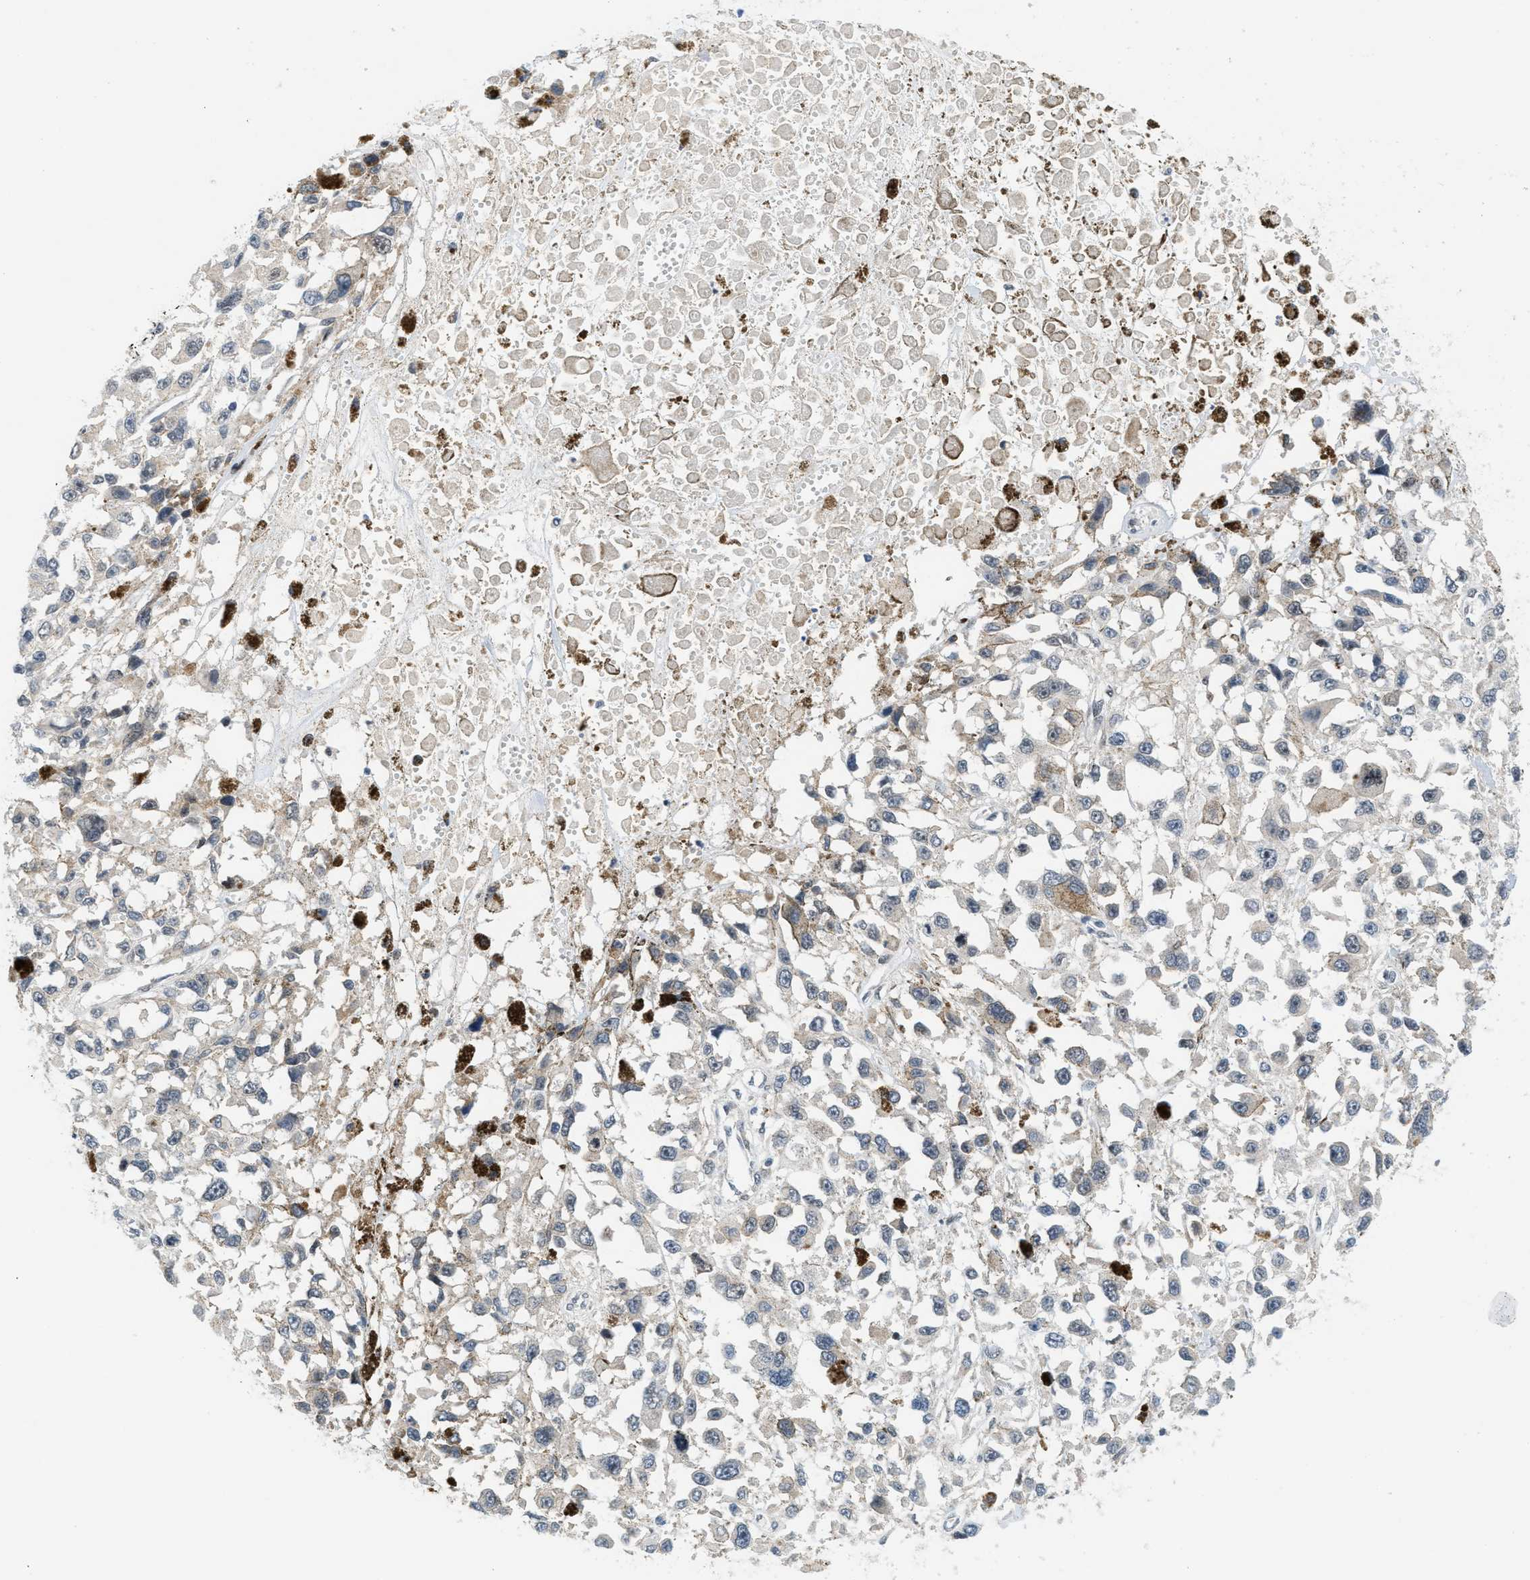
{"staining": {"intensity": "negative", "quantity": "none", "location": "none"}, "tissue": "melanoma", "cell_type": "Tumor cells", "image_type": "cancer", "snomed": [{"axis": "morphology", "description": "Malignant melanoma, Metastatic site"}, {"axis": "topography", "description": "Lymph node"}], "caption": "This is a photomicrograph of immunohistochemistry staining of melanoma, which shows no positivity in tumor cells.", "gene": "ING1", "patient": {"sex": "male", "age": 59}}